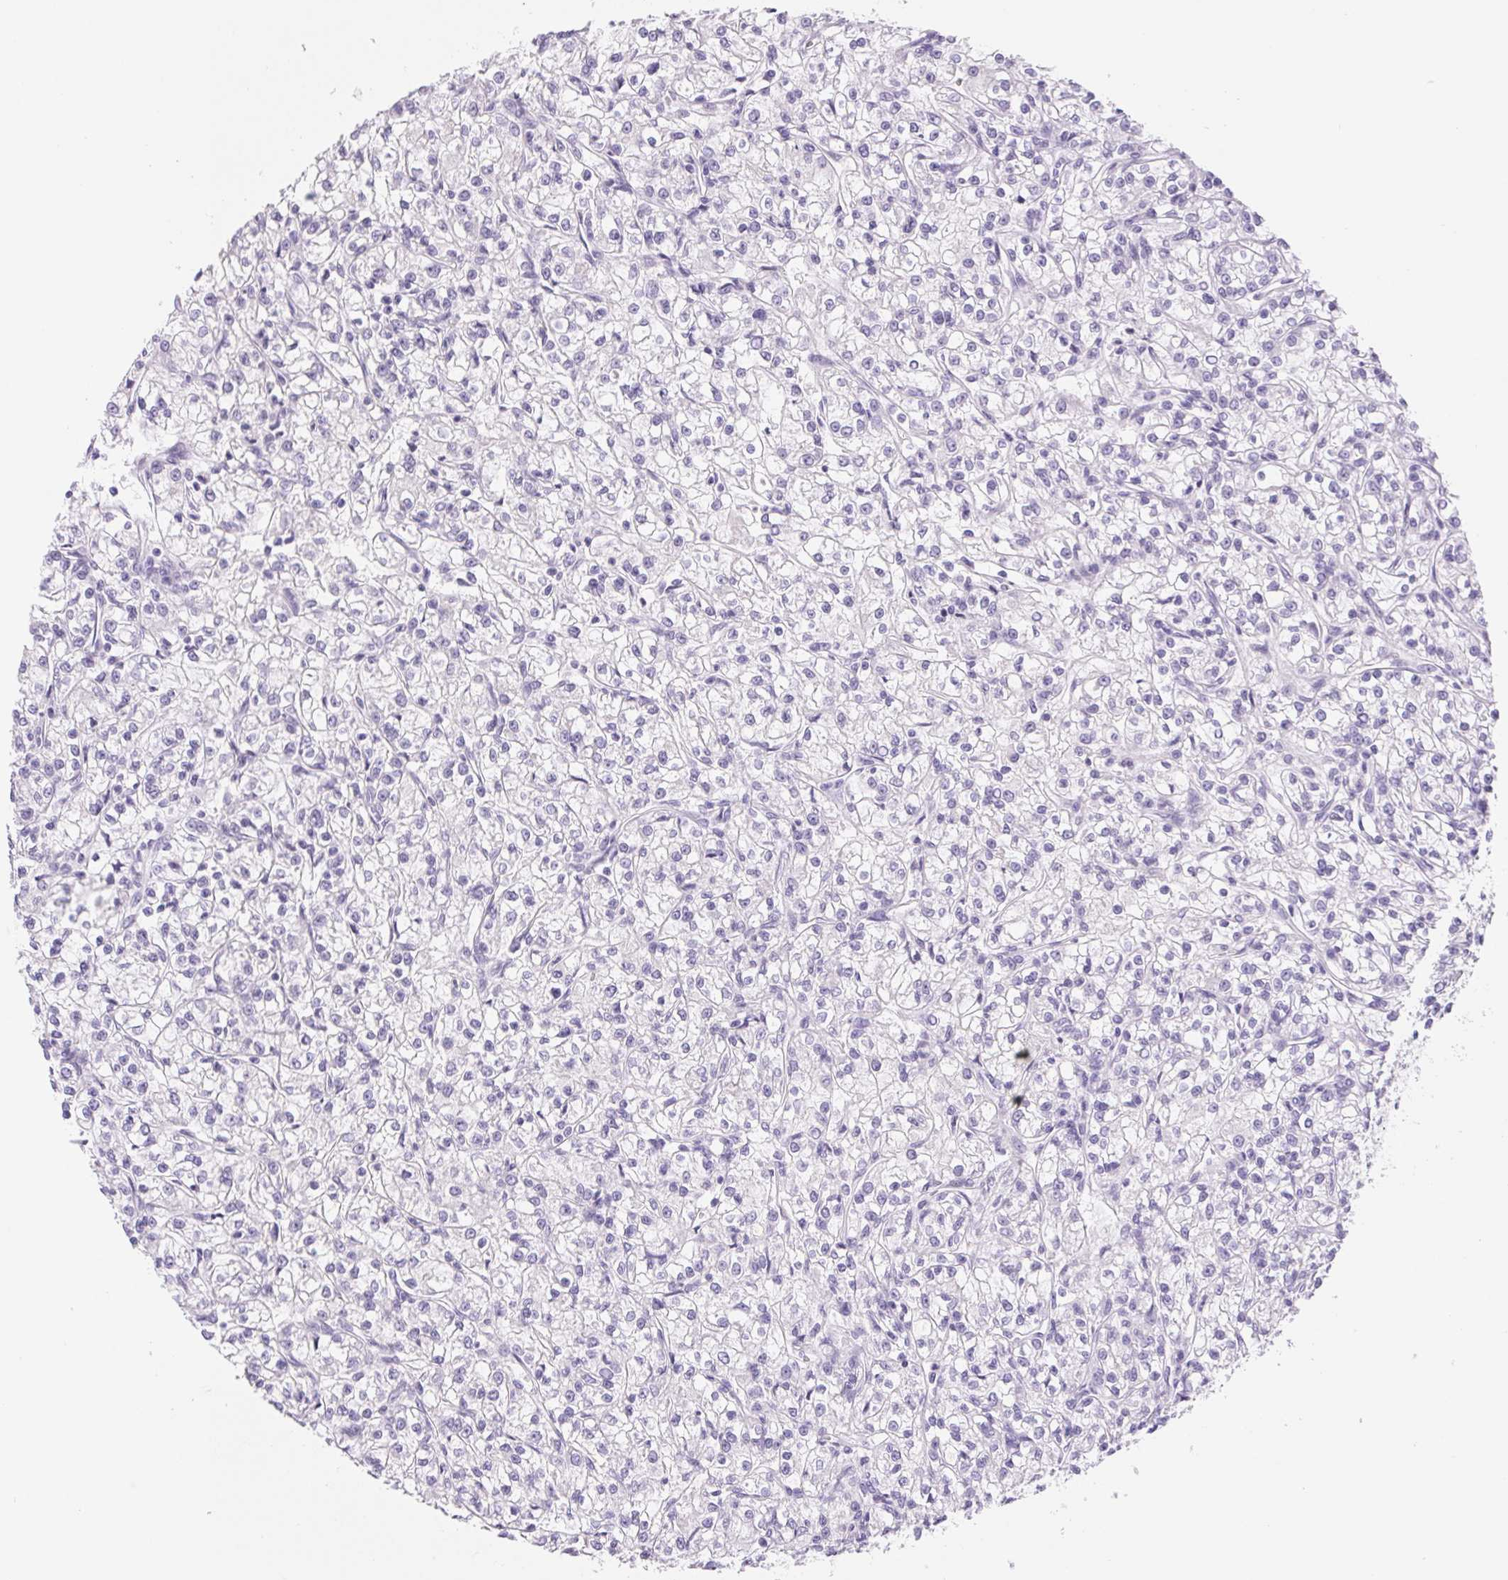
{"staining": {"intensity": "negative", "quantity": "none", "location": "none"}, "tissue": "renal cancer", "cell_type": "Tumor cells", "image_type": "cancer", "snomed": [{"axis": "morphology", "description": "Adenocarcinoma, NOS"}, {"axis": "topography", "description": "Kidney"}], "caption": "Immunohistochemistry photomicrograph of neoplastic tissue: human renal cancer (adenocarcinoma) stained with DAB (3,3'-diaminobenzidine) shows no significant protein staining in tumor cells. (IHC, brightfield microscopy, high magnification).", "gene": "ASGR2", "patient": {"sex": "female", "age": 59}}